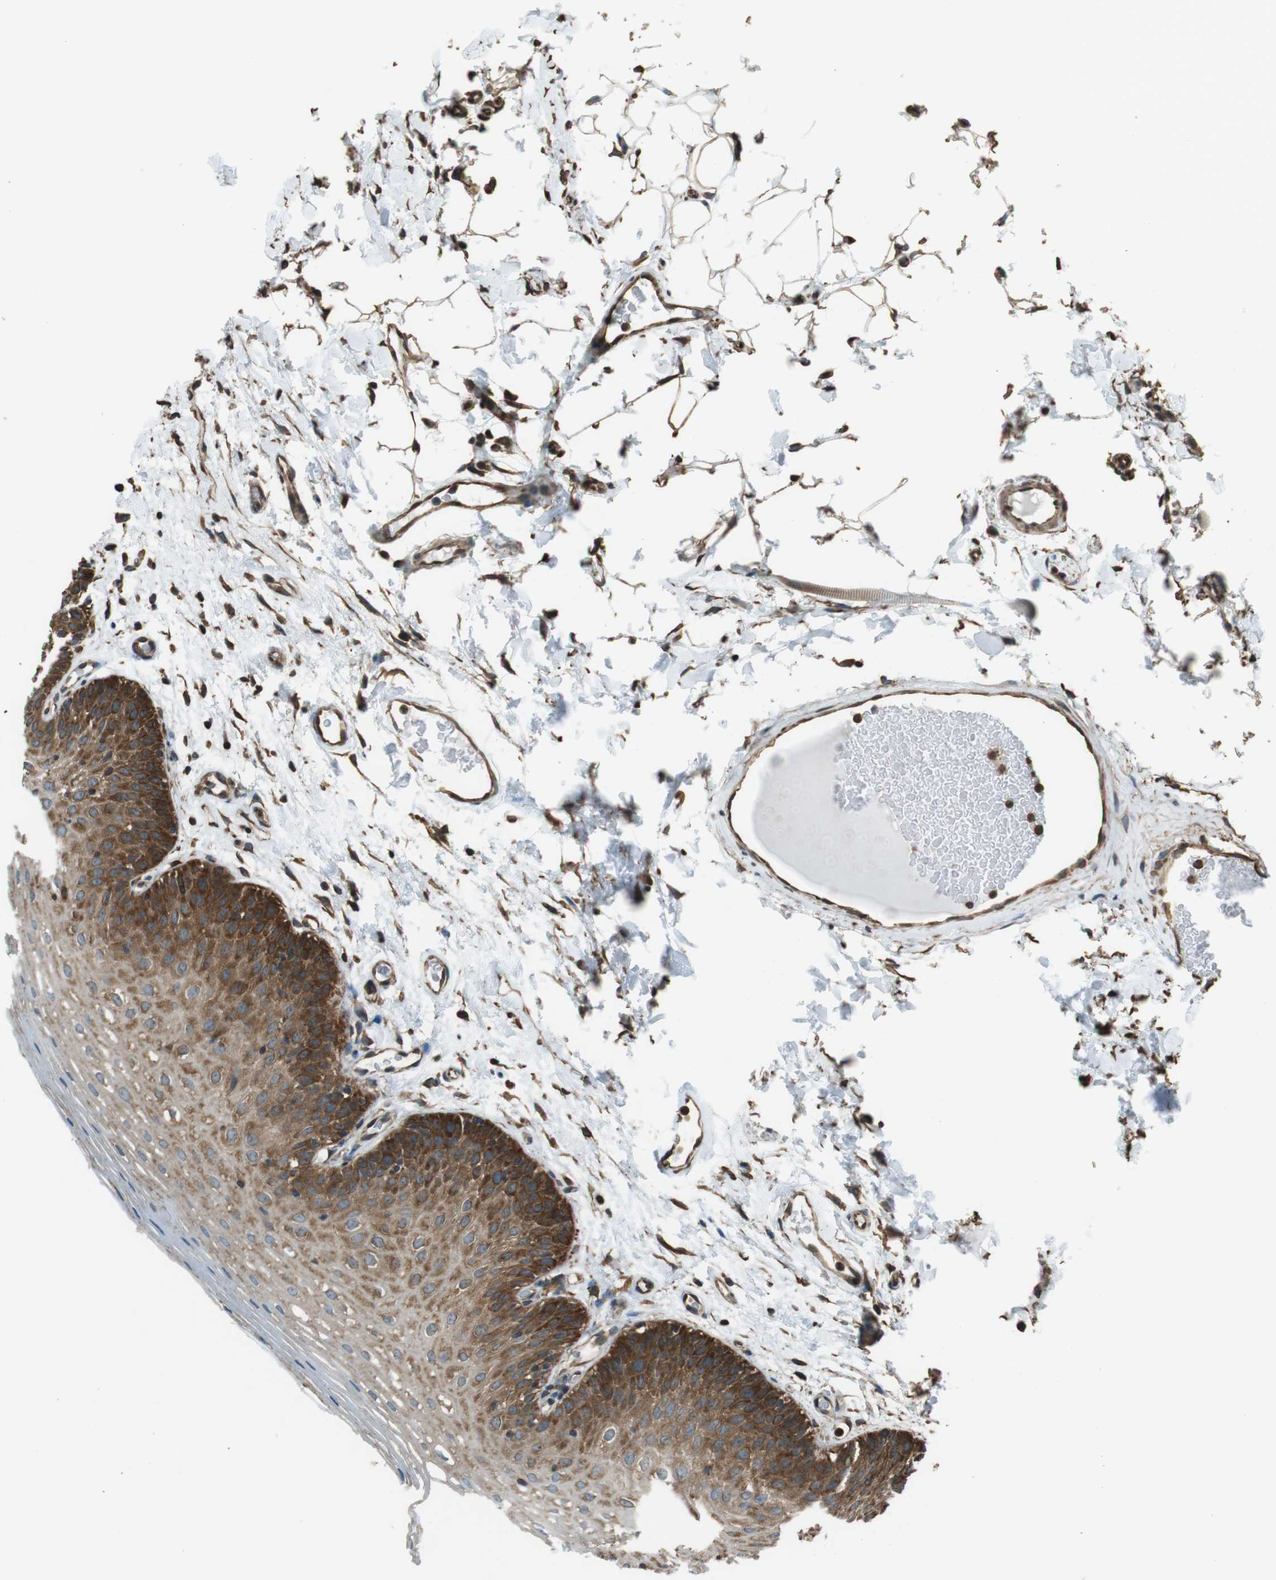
{"staining": {"intensity": "moderate", "quantity": "25%-75%", "location": "cytoplasmic/membranous"}, "tissue": "oral mucosa", "cell_type": "Squamous epithelial cells", "image_type": "normal", "snomed": [{"axis": "morphology", "description": "Normal tissue, NOS"}, {"axis": "morphology", "description": "Squamous cell carcinoma, NOS"}, {"axis": "topography", "description": "Skeletal muscle"}, {"axis": "topography", "description": "Oral tissue"}], "caption": "High-magnification brightfield microscopy of normal oral mucosa stained with DAB (brown) and counterstained with hematoxylin (blue). squamous epithelial cells exhibit moderate cytoplasmic/membranous positivity is identified in approximately25%-75% of cells.", "gene": "PA2G4", "patient": {"sex": "male", "age": 71}}